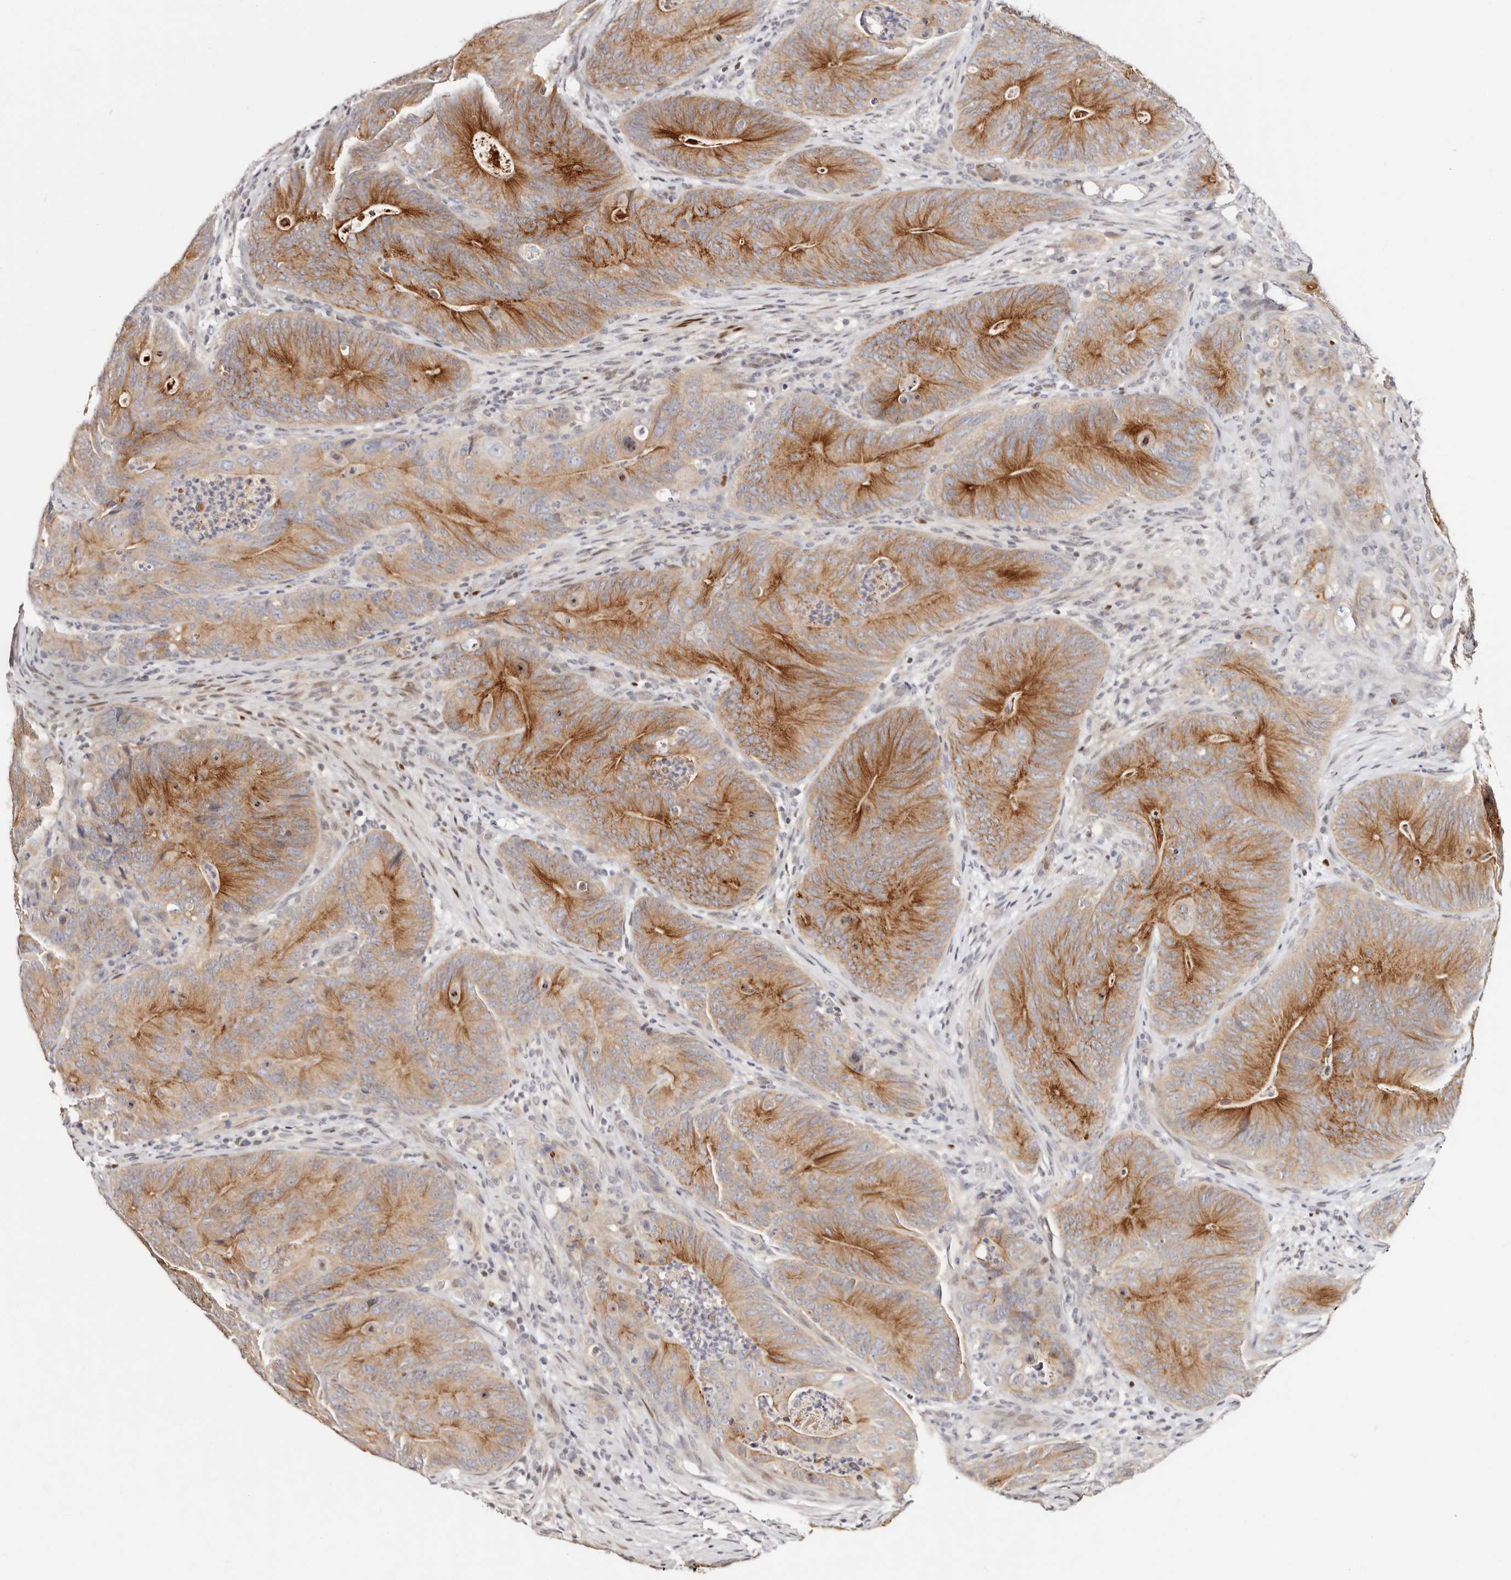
{"staining": {"intensity": "strong", "quantity": "25%-75%", "location": "cytoplasmic/membranous"}, "tissue": "colorectal cancer", "cell_type": "Tumor cells", "image_type": "cancer", "snomed": [{"axis": "morphology", "description": "Normal tissue, NOS"}, {"axis": "topography", "description": "Colon"}], "caption": "Immunohistochemistry (IHC) staining of colorectal cancer, which exhibits high levels of strong cytoplasmic/membranous positivity in approximately 25%-75% of tumor cells indicating strong cytoplasmic/membranous protein staining. The staining was performed using DAB (3,3'-diaminobenzidine) (brown) for protein detection and nuclei were counterstained in hematoxylin (blue).", "gene": "IQGAP3", "patient": {"sex": "female", "age": 82}}